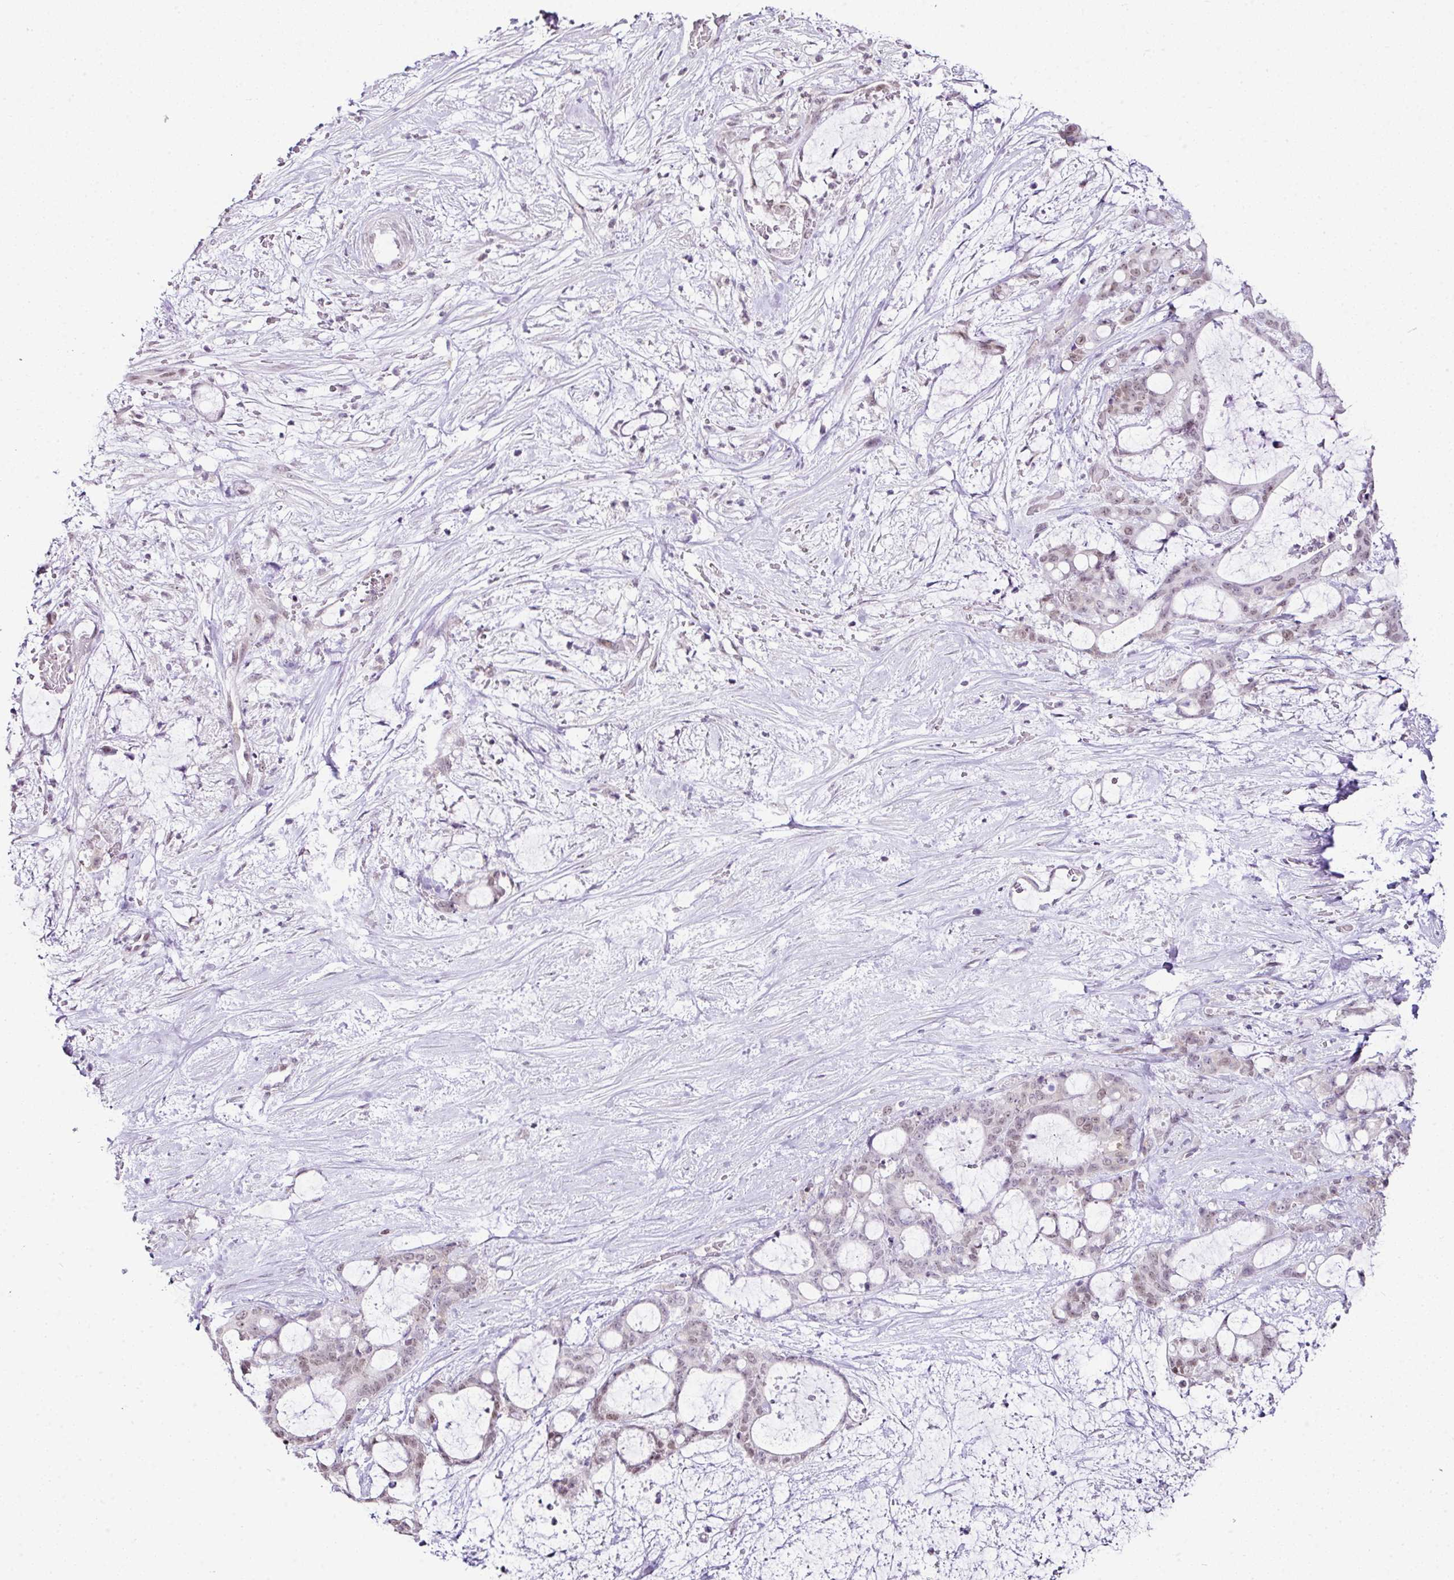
{"staining": {"intensity": "weak", "quantity": "<25%", "location": "nuclear"}, "tissue": "liver cancer", "cell_type": "Tumor cells", "image_type": "cancer", "snomed": [{"axis": "morphology", "description": "Normal tissue, NOS"}, {"axis": "morphology", "description": "Cholangiocarcinoma"}, {"axis": "topography", "description": "Liver"}, {"axis": "topography", "description": "Peripheral nerve tissue"}], "caption": "An image of liver cancer stained for a protein displays no brown staining in tumor cells.", "gene": "FAM32A", "patient": {"sex": "female", "age": 73}}